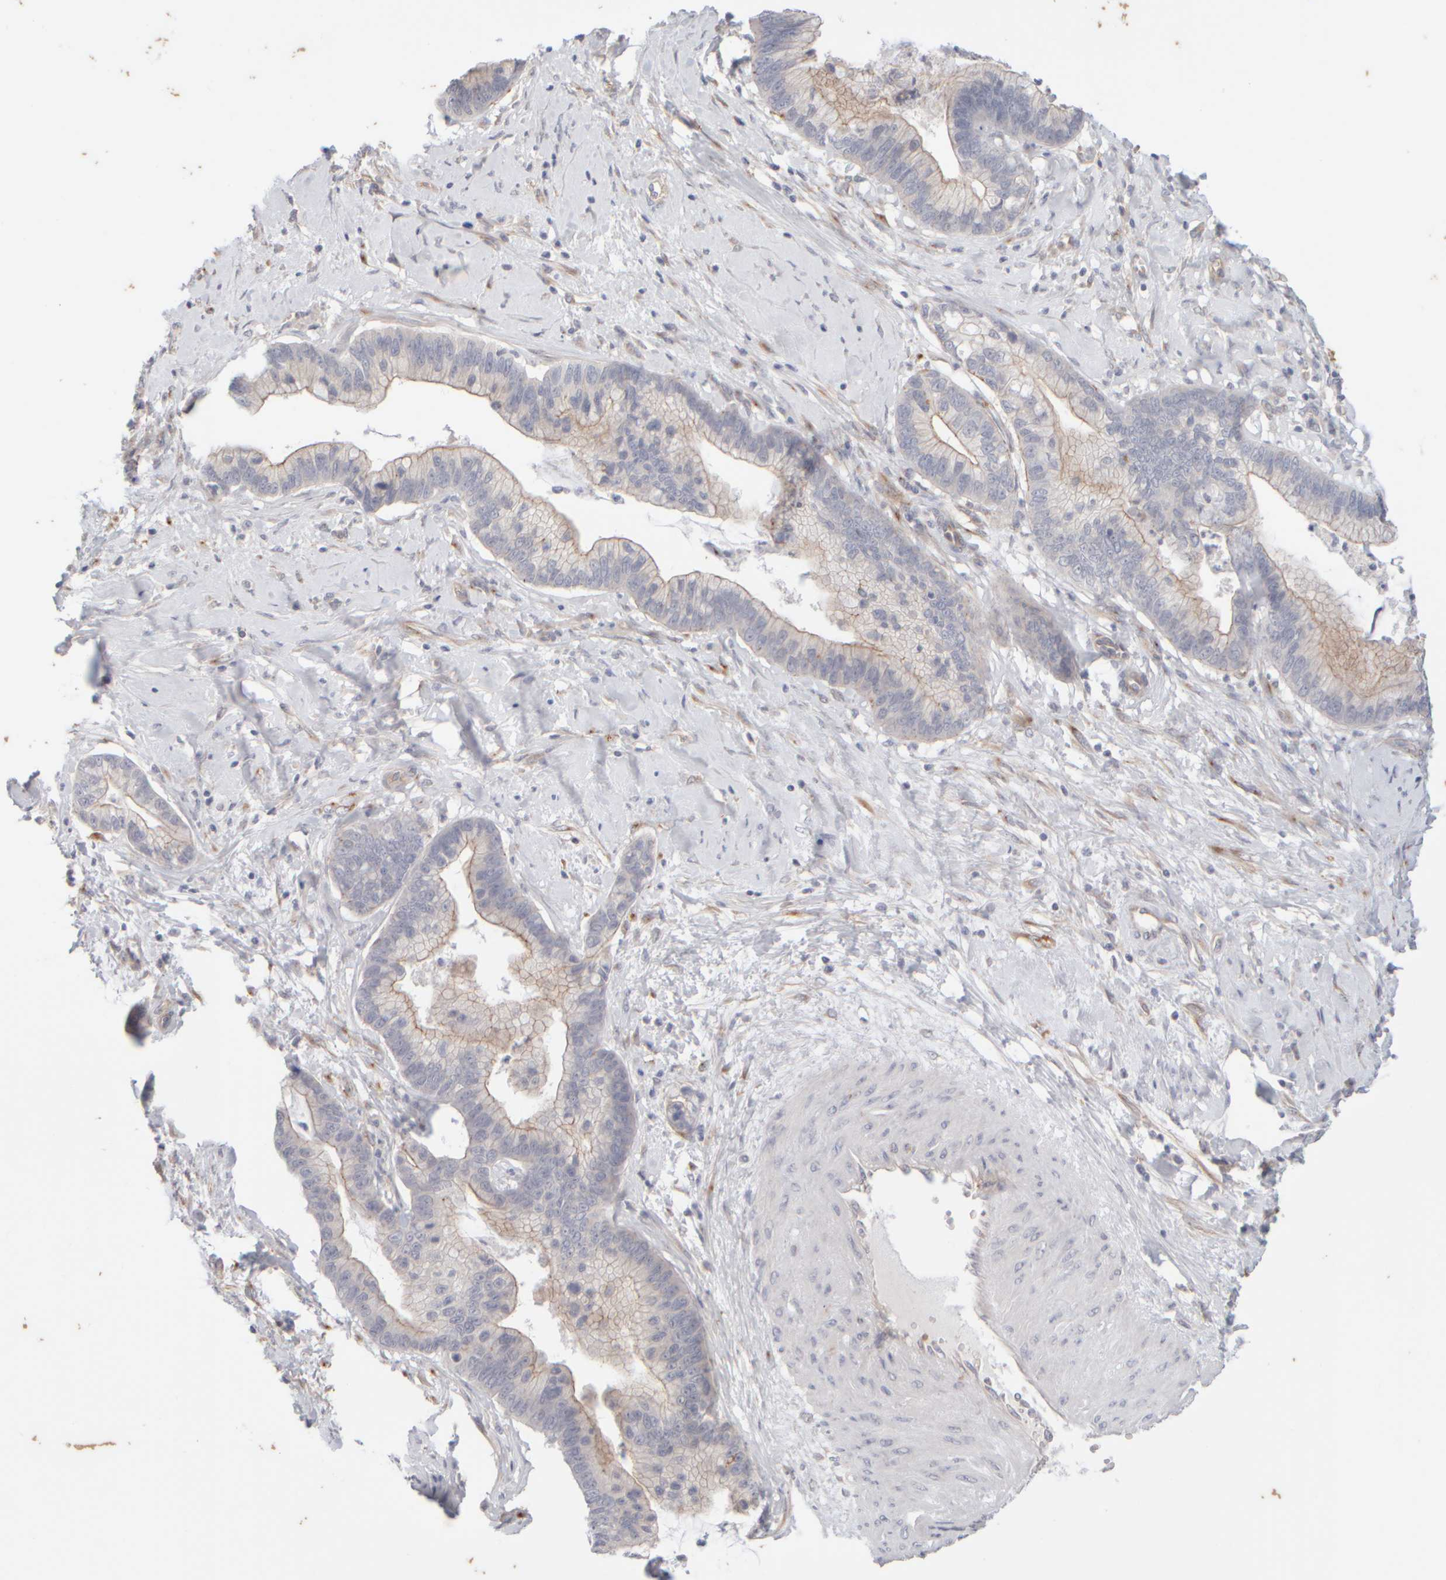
{"staining": {"intensity": "weak", "quantity": "<25%", "location": "cytoplasmic/membranous"}, "tissue": "cervical cancer", "cell_type": "Tumor cells", "image_type": "cancer", "snomed": [{"axis": "morphology", "description": "Adenocarcinoma, NOS"}, {"axis": "topography", "description": "Cervix"}], "caption": "There is no significant staining in tumor cells of cervical cancer (adenocarcinoma).", "gene": "GOPC", "patient": {"sex": "female", "age": 44}}